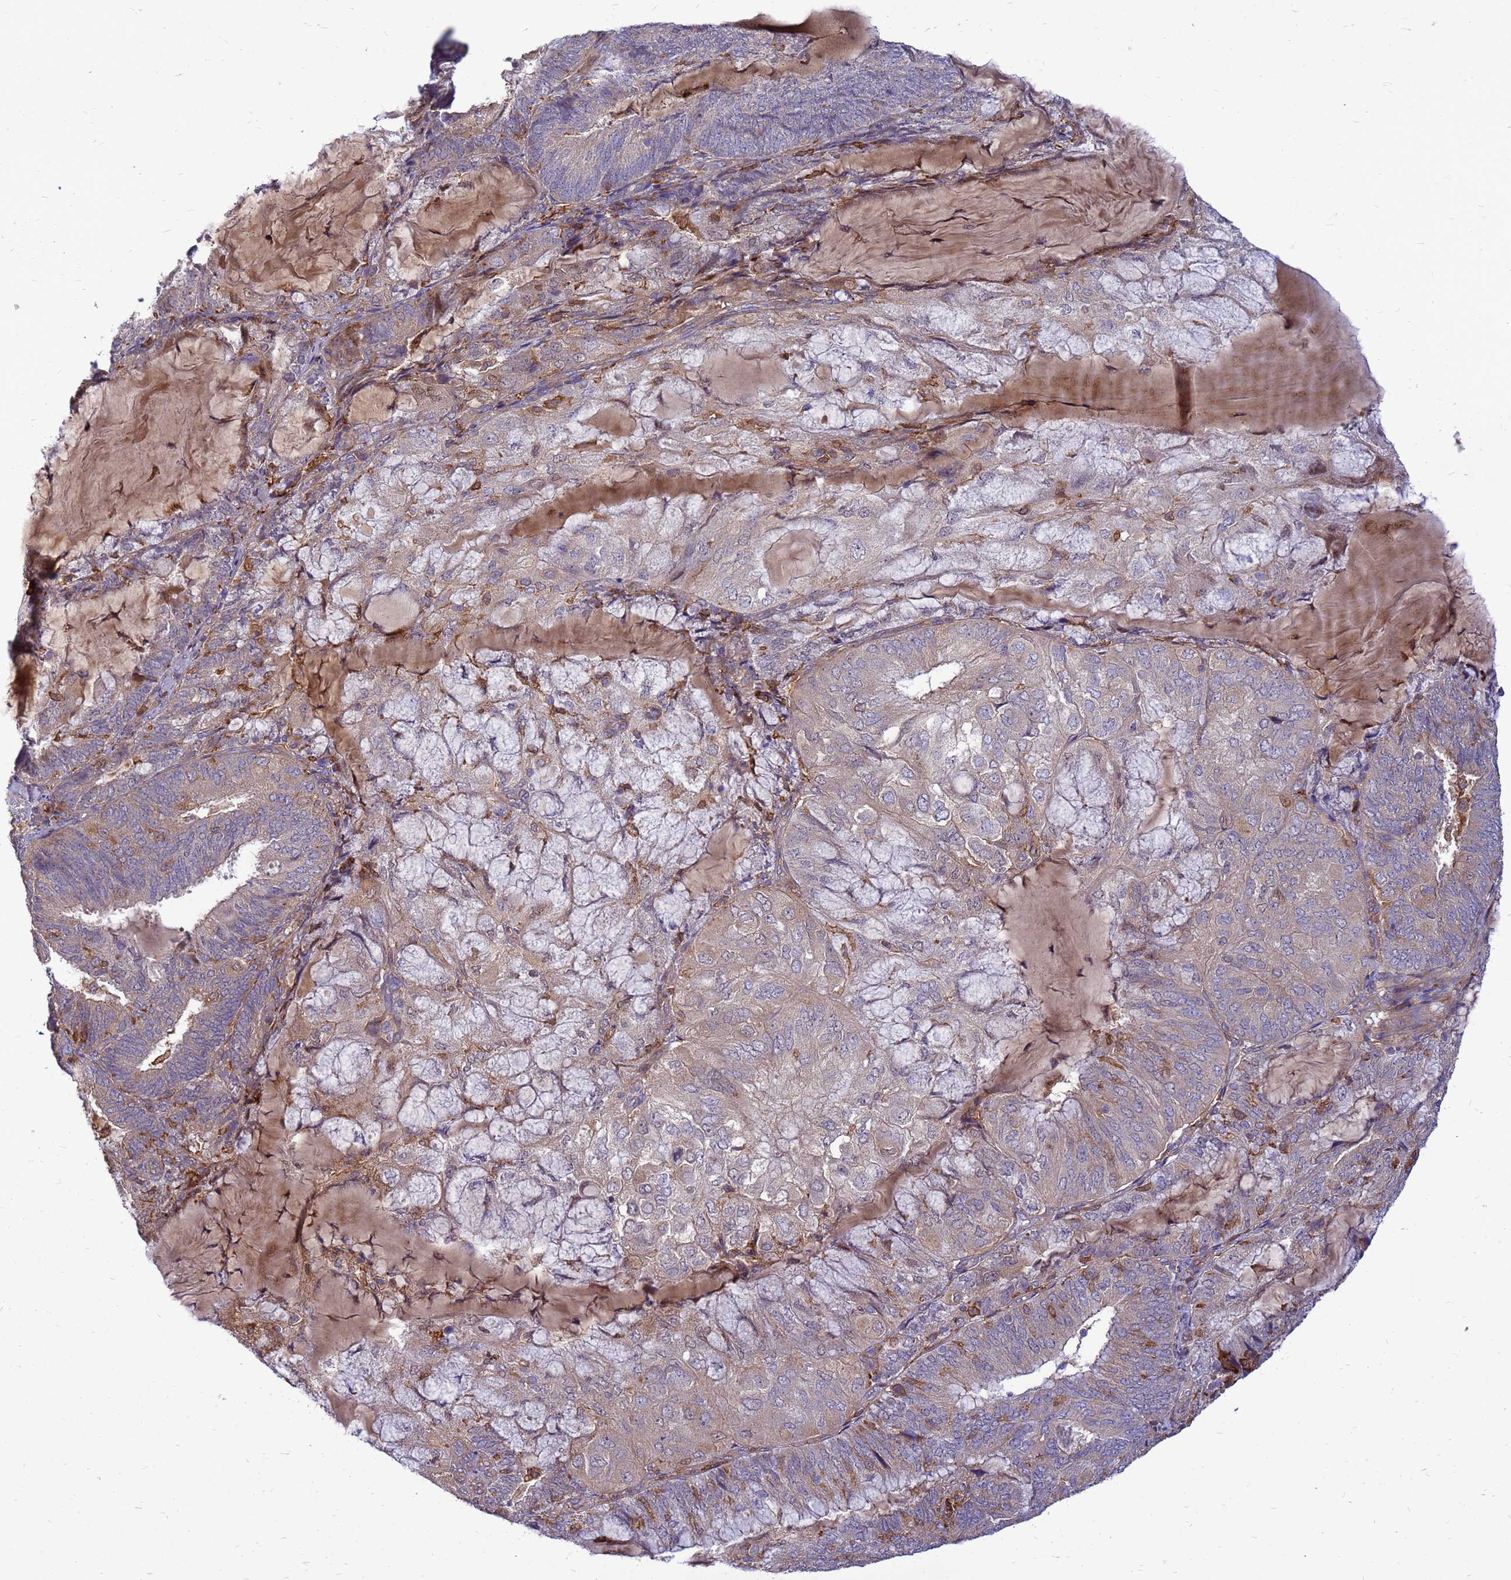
{"staining": {"intensity": "weak", "quantity": "25%-75%", "location": "cytoplasmic/membranous"}, "tissue": "endometrial cancer", "cell_type": "Tumor cells", "image_type": "cancer", "snomed": [{"axis": "morphology", "description": "Adenocarcinoma, NOS"}, {"axis": "topography", "description": "Endometrium"}], "caption": "Brown immunohistochemical staining in human adenocarcinoma (endometrial) displays weak cytoplasmic/membranous staining in about 25%-75% of tumor cells.", "gene": "RNF215", "patient": {"sex": "female", "age": 81}}